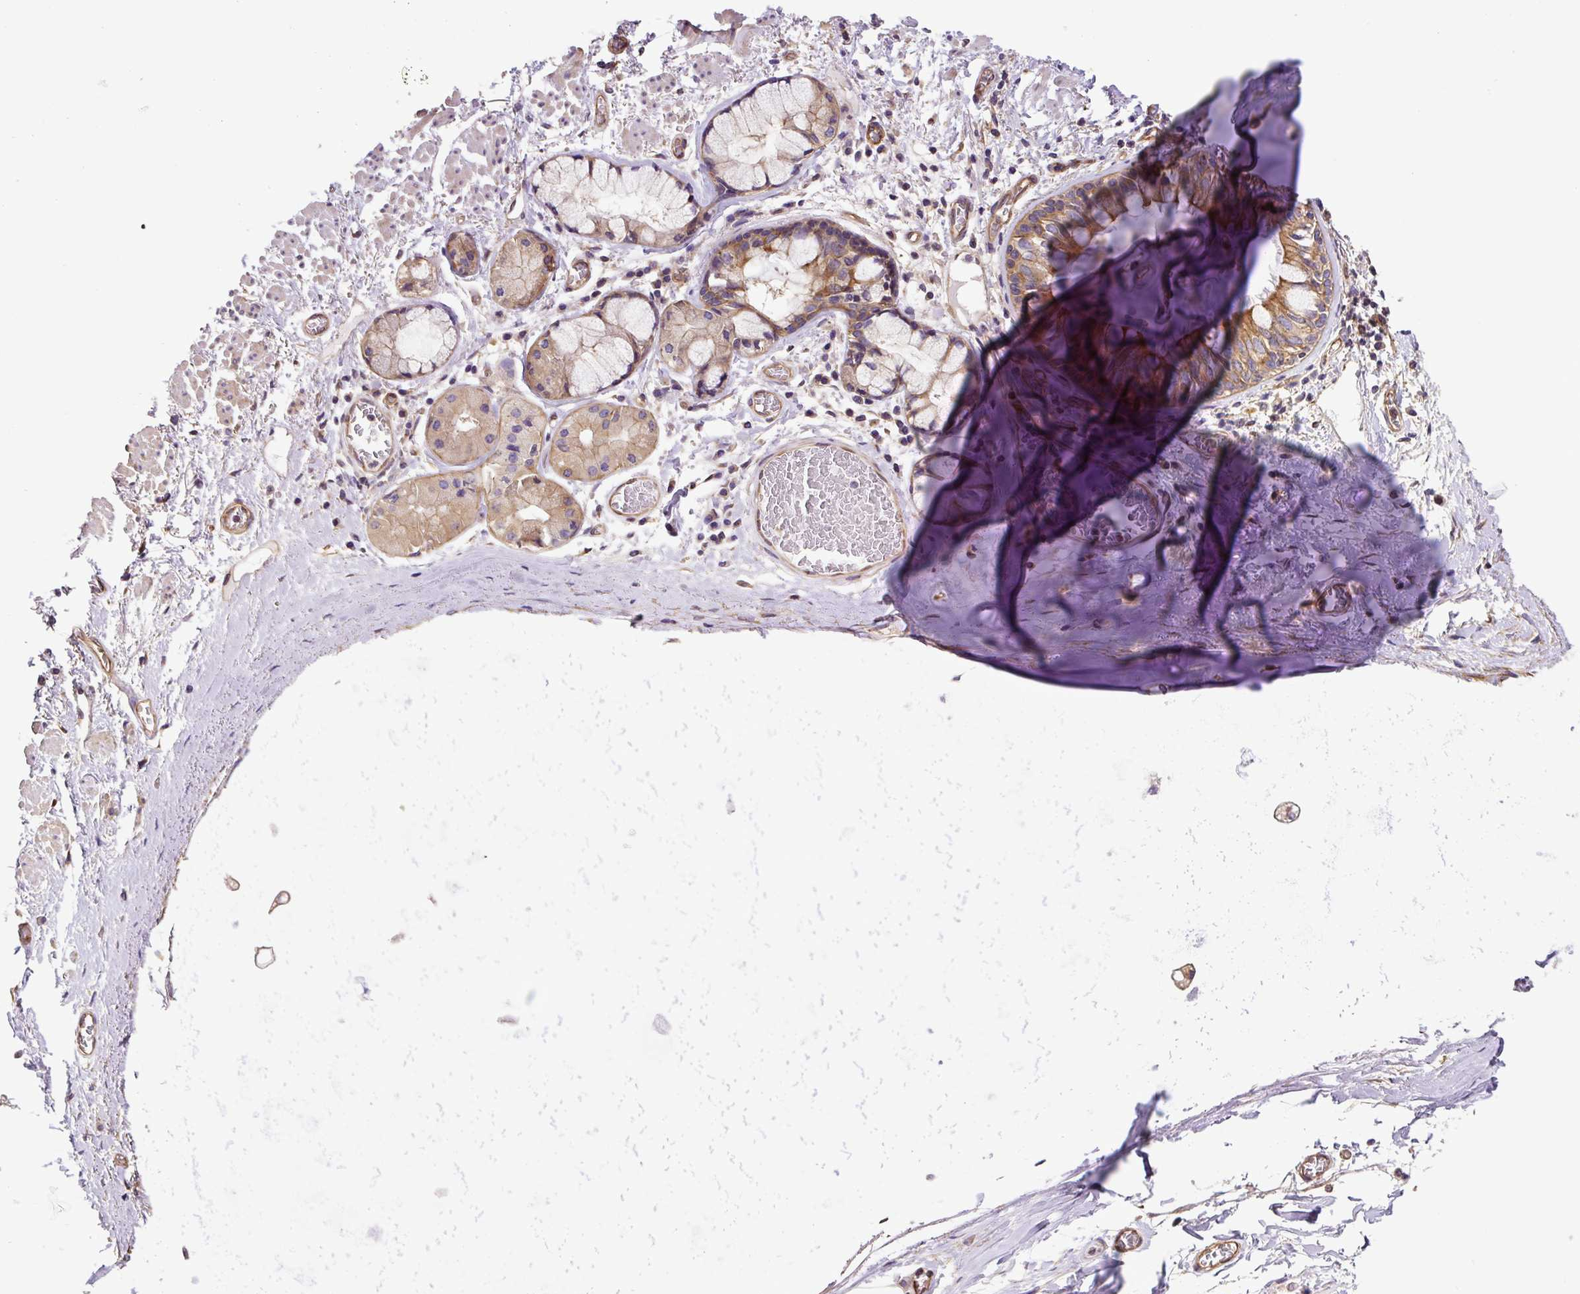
{"staining": {"intensity": "strong", "quantity": ">75%", "location": "cytoplasmic/membranous"}, "tissue": "adipose tissue", "cell_type": "Adipocytes", "image_type": "normal", "snomed": [{"axis": "morphology", "description": "Normal tissue, NOS"}, {"axis": "morphology", "description": "Degeneration, NOS"}, {"axis": "topography", "description": "Cartilage tissue"}, {"axis": "topography", "description": "Lung"}], "caption": "DAB immunohistochemical staining of benign human adipose tissue reveals strong cytoplasmic/membranous protein positivity in approximately >75% of adipocytes. (DAB (3,3'-diaminobenzidine) IHC, brown staining for protein, blue staining for nuclei).", "gene": "DCTN1", "patient": {"sex": "female", "age": 61}}